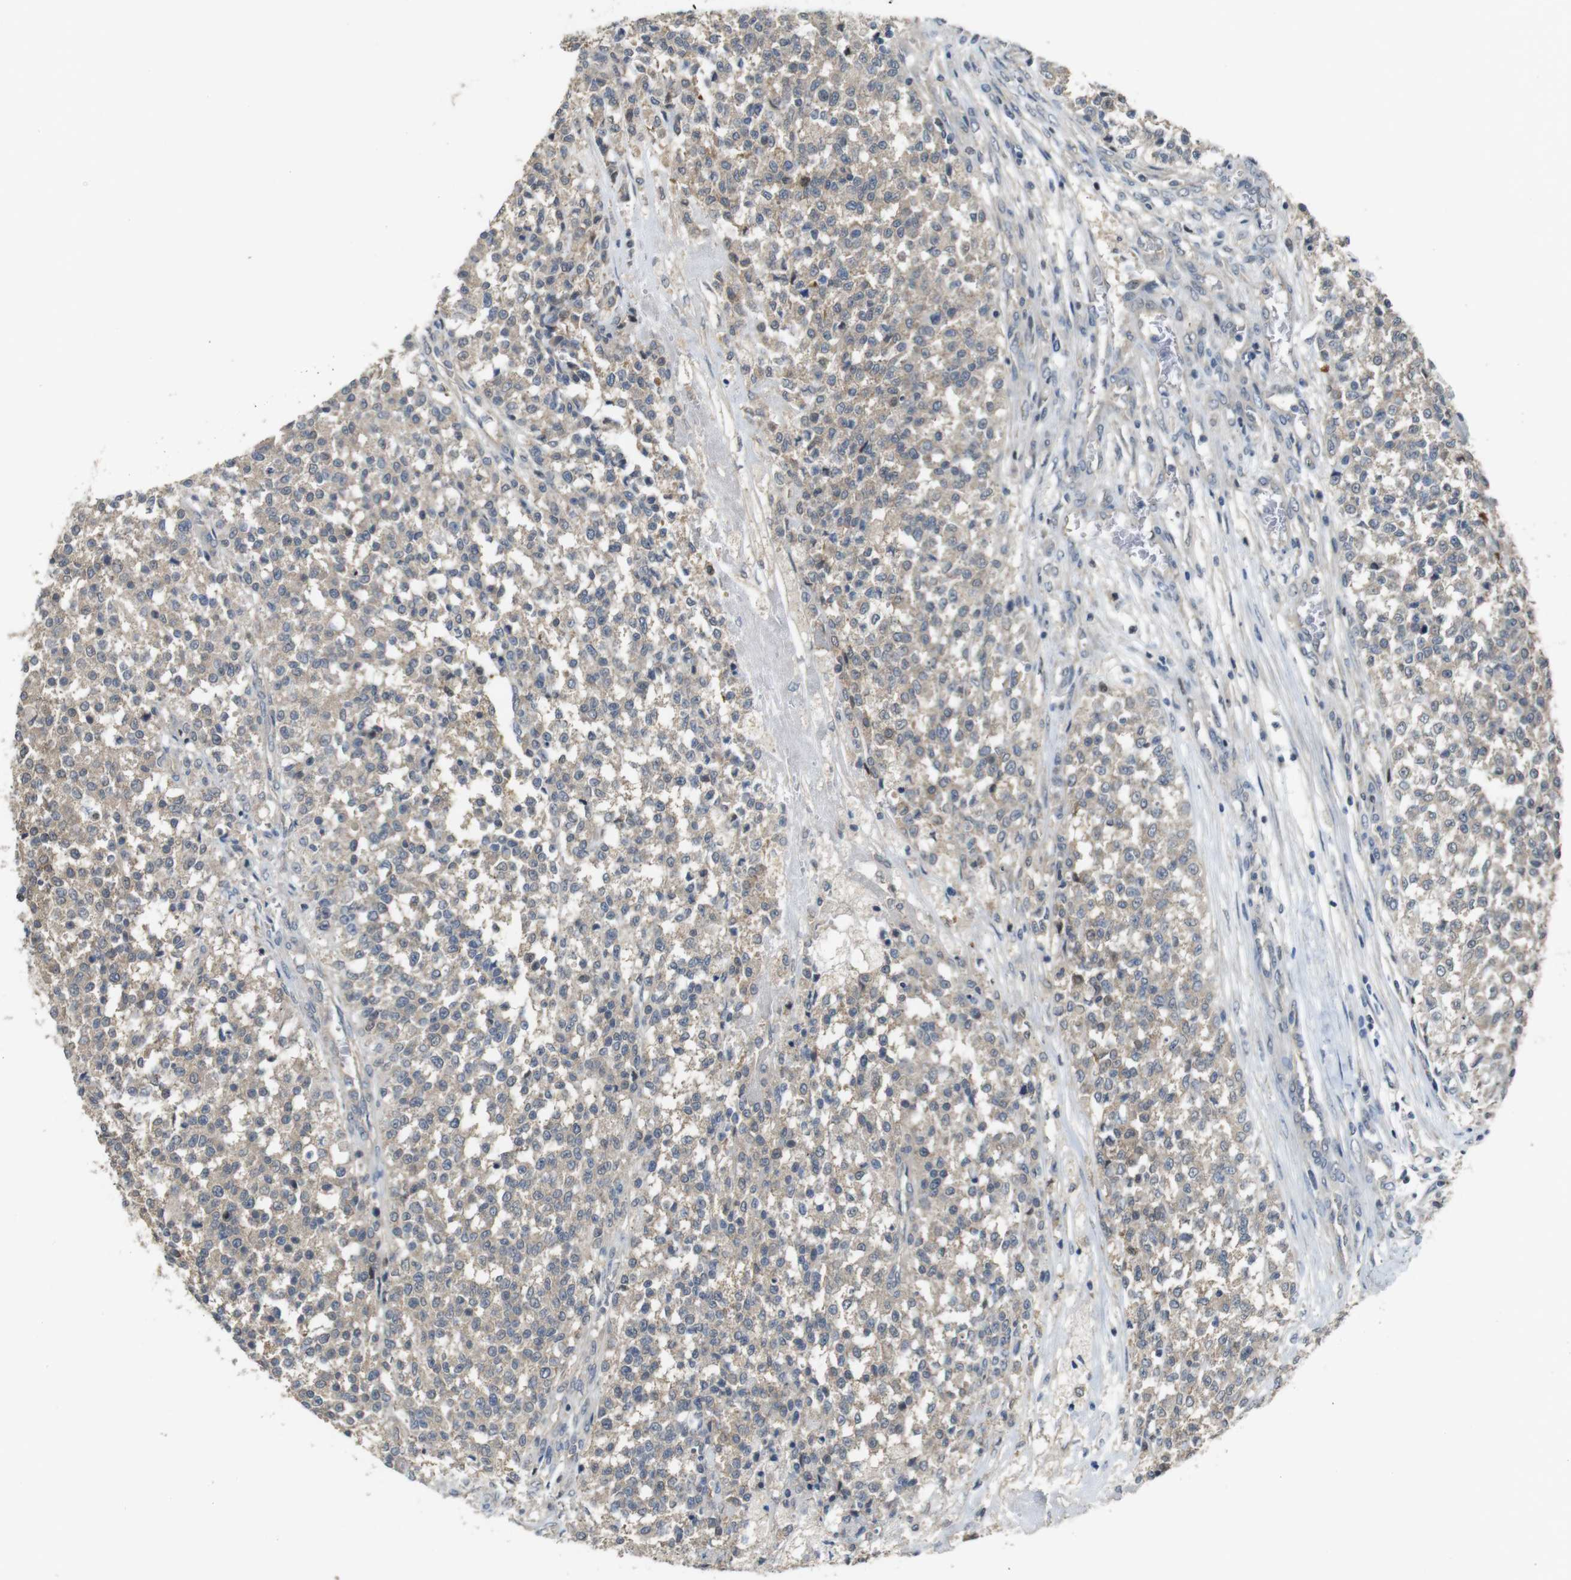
{"staining": {"intensity": "weak", "quantity": ">75%", "location": "cytoplasmic/membranous"}, "tissue": "testis cancer", "cell_type": "Tumor cells", "image_type": "cancer", "snomed": [{"axis": "morphology", "description": "Seminoma, NOS"}, {"axis": "topography", "description": "Testis"}], "caption": "Testis cancer (seminoma) stained with a protein marker demonstrates weak staining in tumor cells.", "gene": "CDC34", "patient": {"sex": "male", "age": 59}}